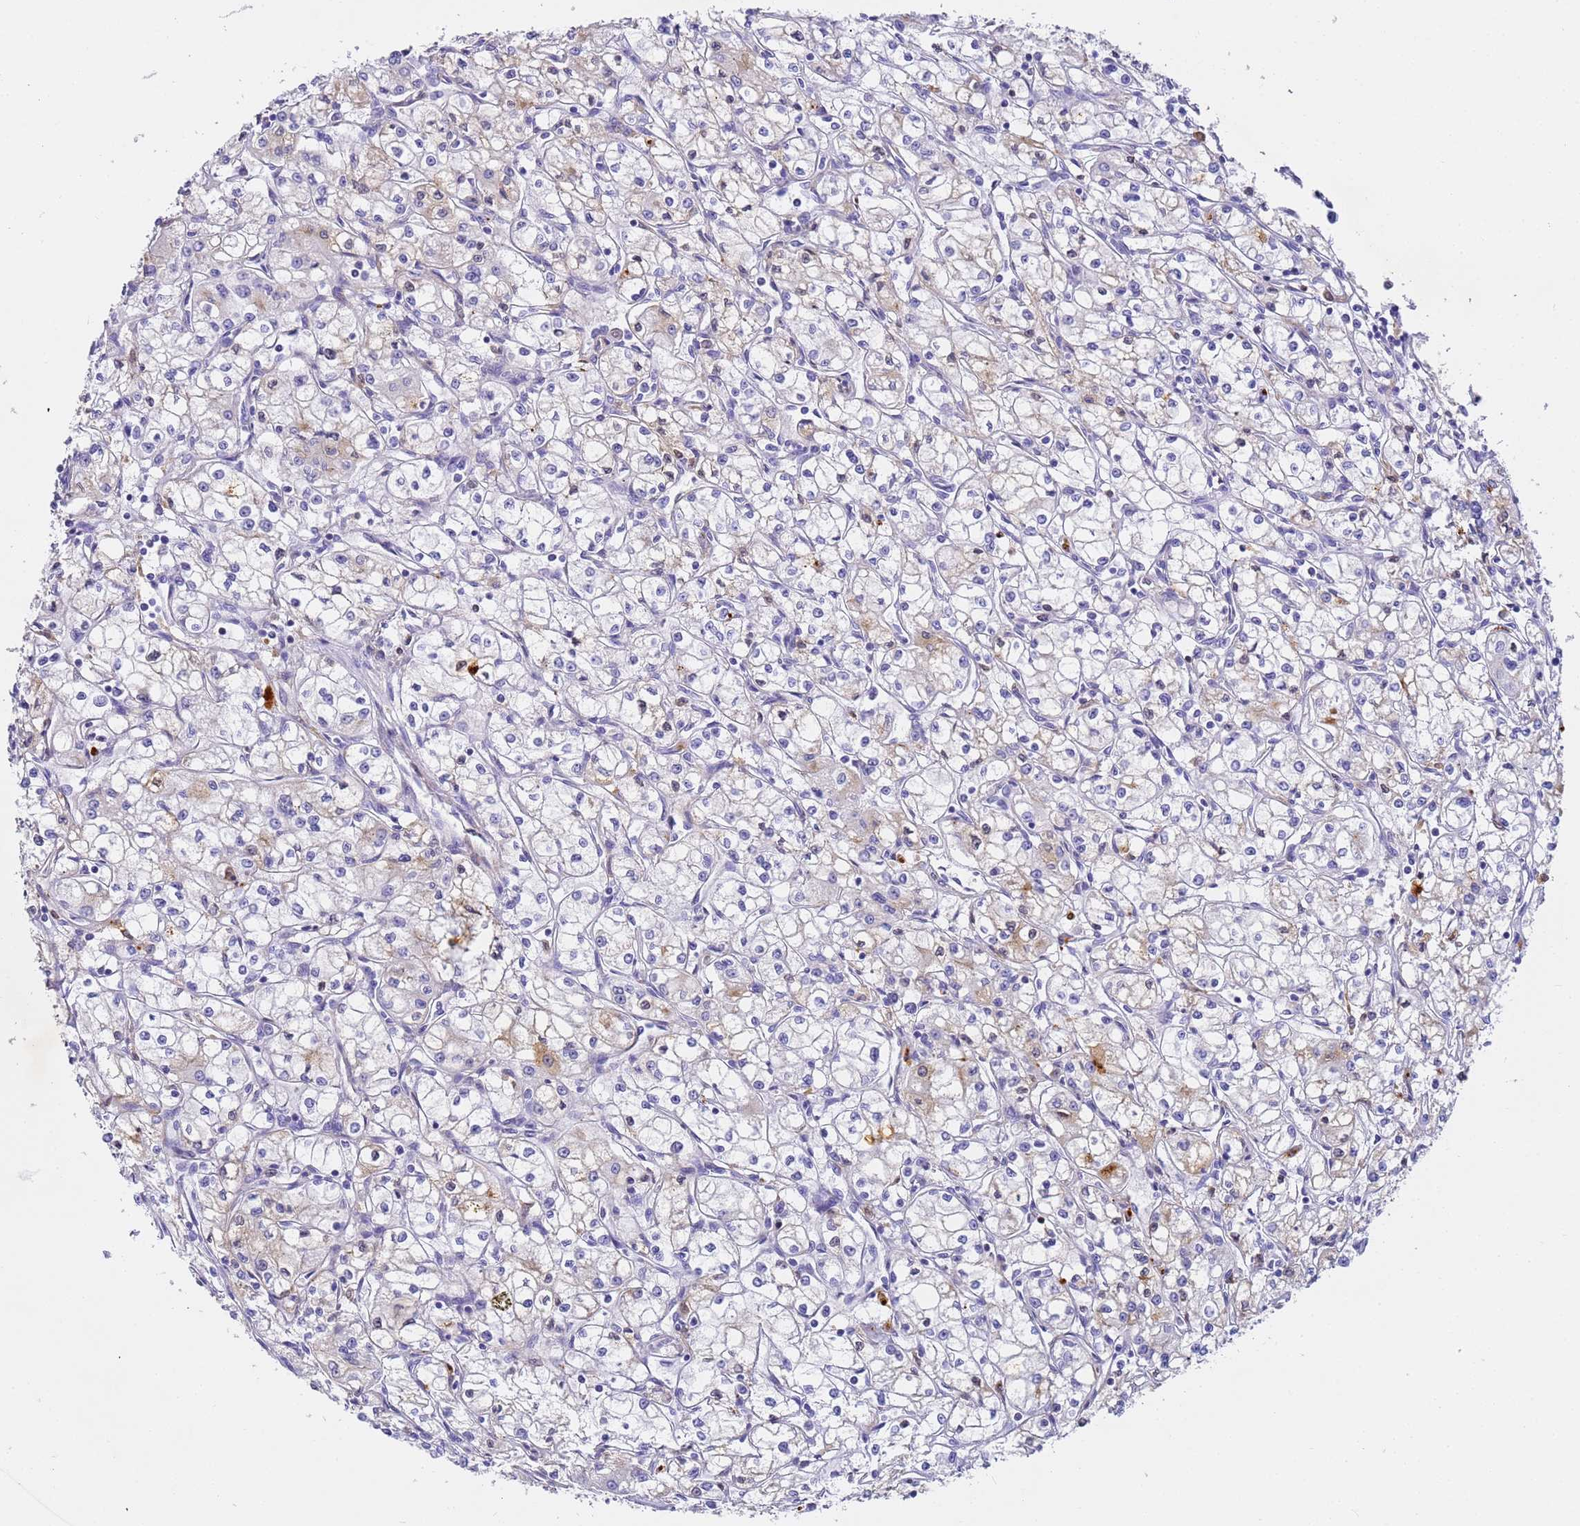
{"staining": {"intensity": "weak", "quantity": "<25%", "location": "cytoplasmic/membranous"}, "tissue": "renal cancer", "cell_type": "Tumor cells", "image_type": "cancer", "snomed": [{"axis": "morphology", "description": "Adenocarcinoma, NOS"}, {"axis": "topography", "description": "Kidney"}], "caption": "Tumor cells are negative for brown protein staining in adenocarcinoma (renal).", "gene": "CFHR2", "patient": {"sex": "male", "age": 59}}